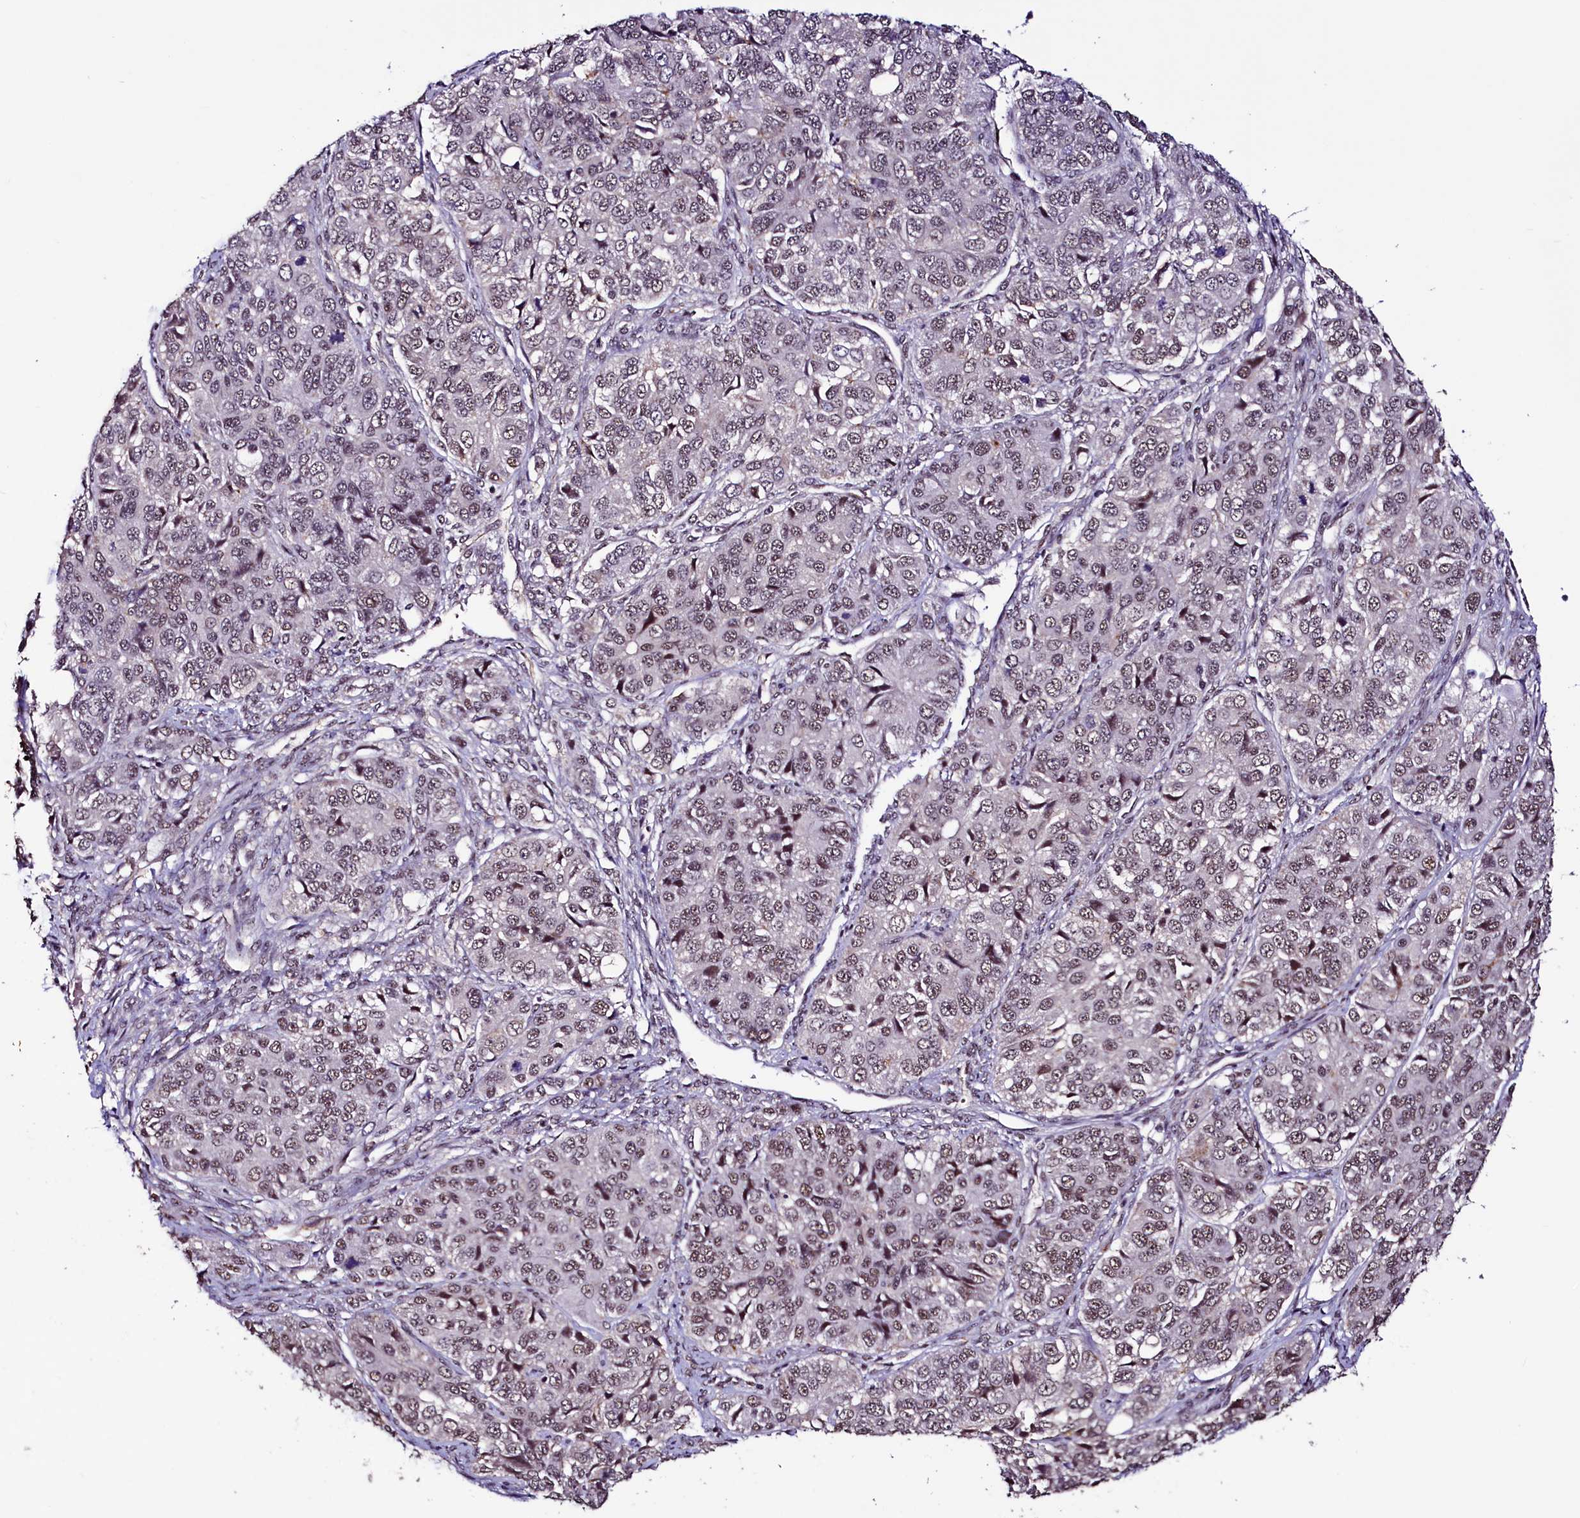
{"staining": {"intensity": "weak", "quantity": ">75%", "location": "nuclear"}, "tissue": "ovarian cancer", "cell_type": "Tumor cells", "image_type": "cancer", "snomed": [{"axis": "morphology", "description": "Carcinoma, endometroid"}, {"axis": "topography", "description": "Ovary"}], "caption": "A micrograph of human endometroid carcinoma (ovarian) stained for a protein exhibits weak nuclear brown staining in tumor cells.", "gene": "SFSWAP", "patient": {"sex": "female", "age": 51}}